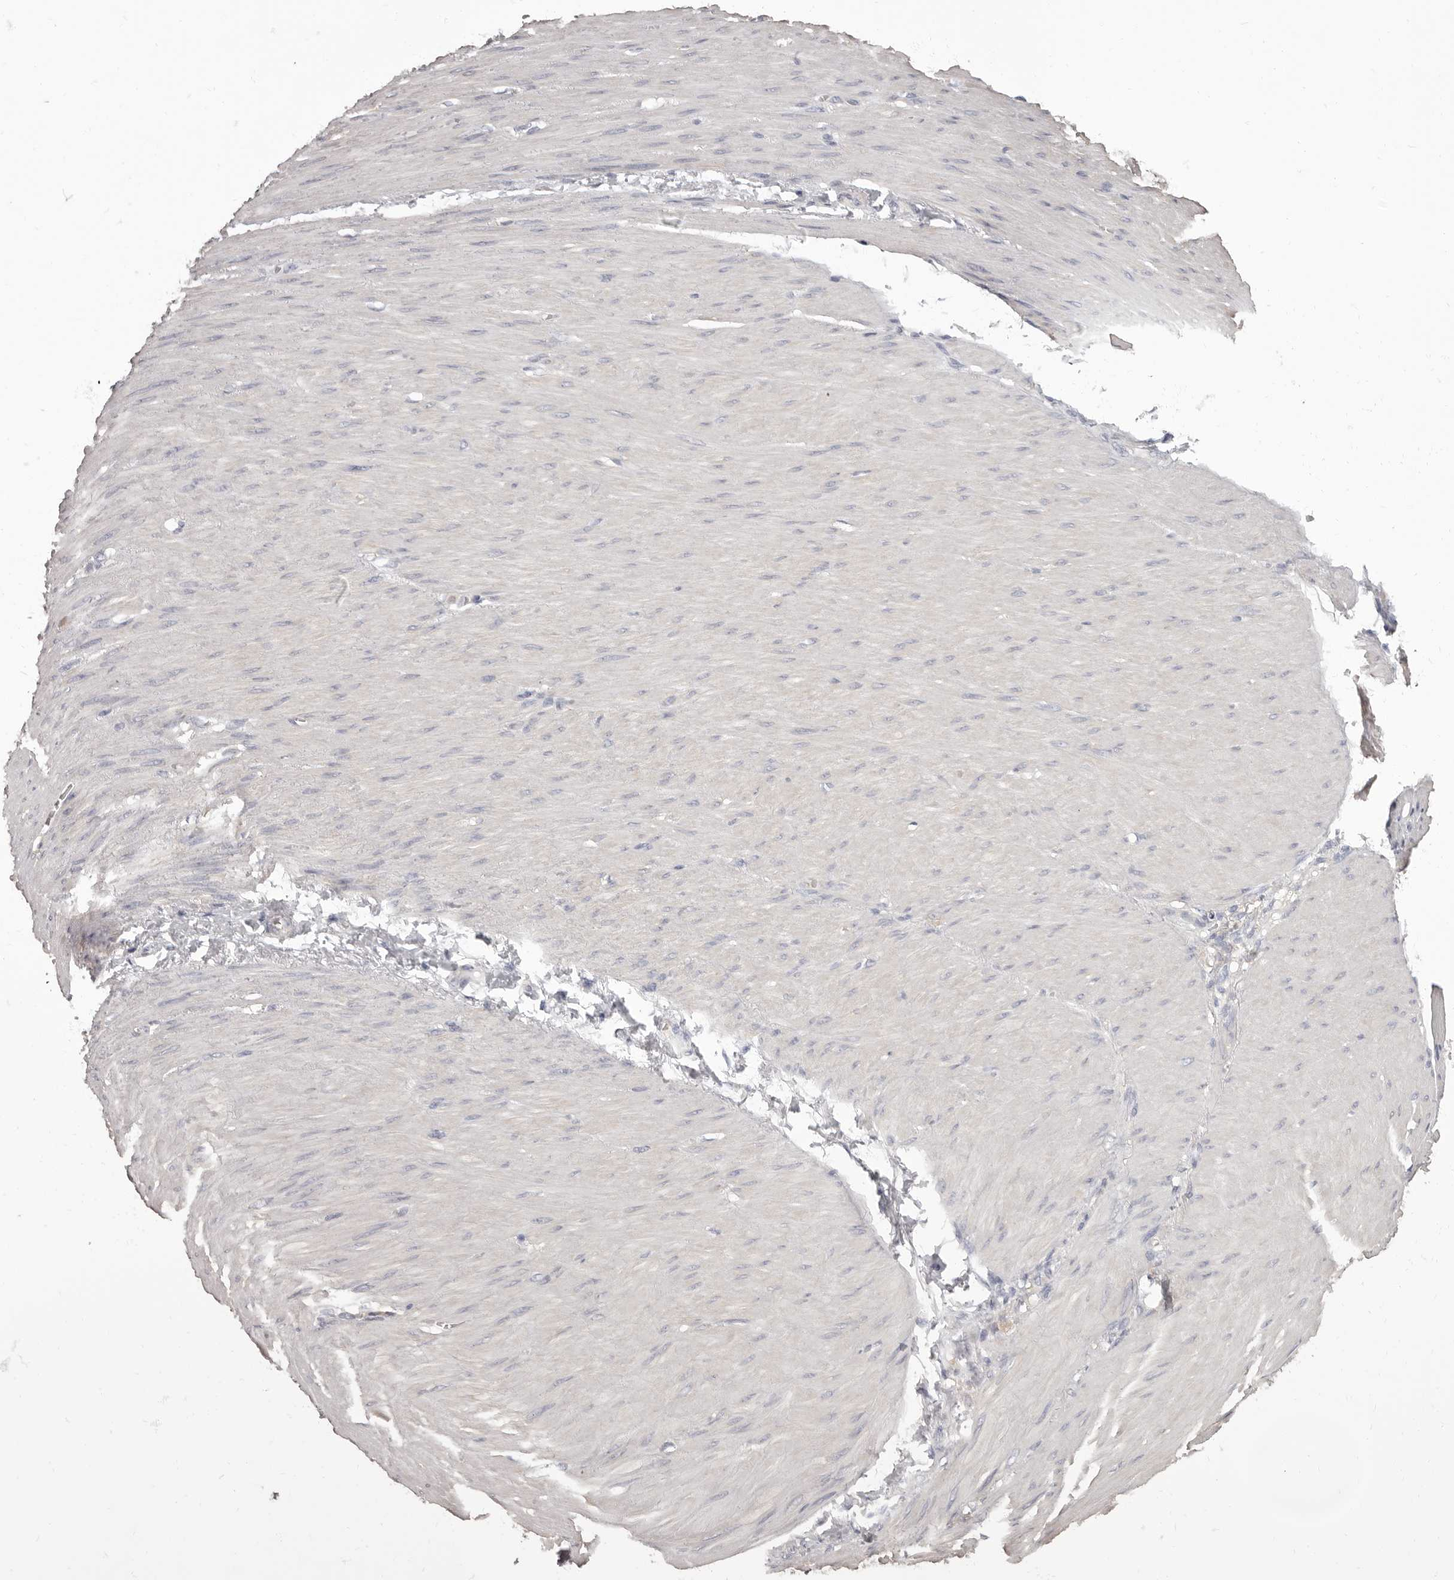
{"staining": {"intensity": "negative", "quantity": "none", "location": "none"}, "tissue": "stomach cancer", "cell_type": "Tumor cells", "image_type": "cancer", "snomed": [{"axis": "morphology", "description": "Normal tissue, NOS"}, {"axis": "morphology", "description": "Adenocarcinoma, NOS"}, {"axis": "topography", "description": "Stomach"}], "caption": "Immunohistochemistry of human stomach cancer (adenocarcinoma) shows no expression in tumor cells.", "gene": "APEH", "patient": {"sex": "male", "age": 82}}